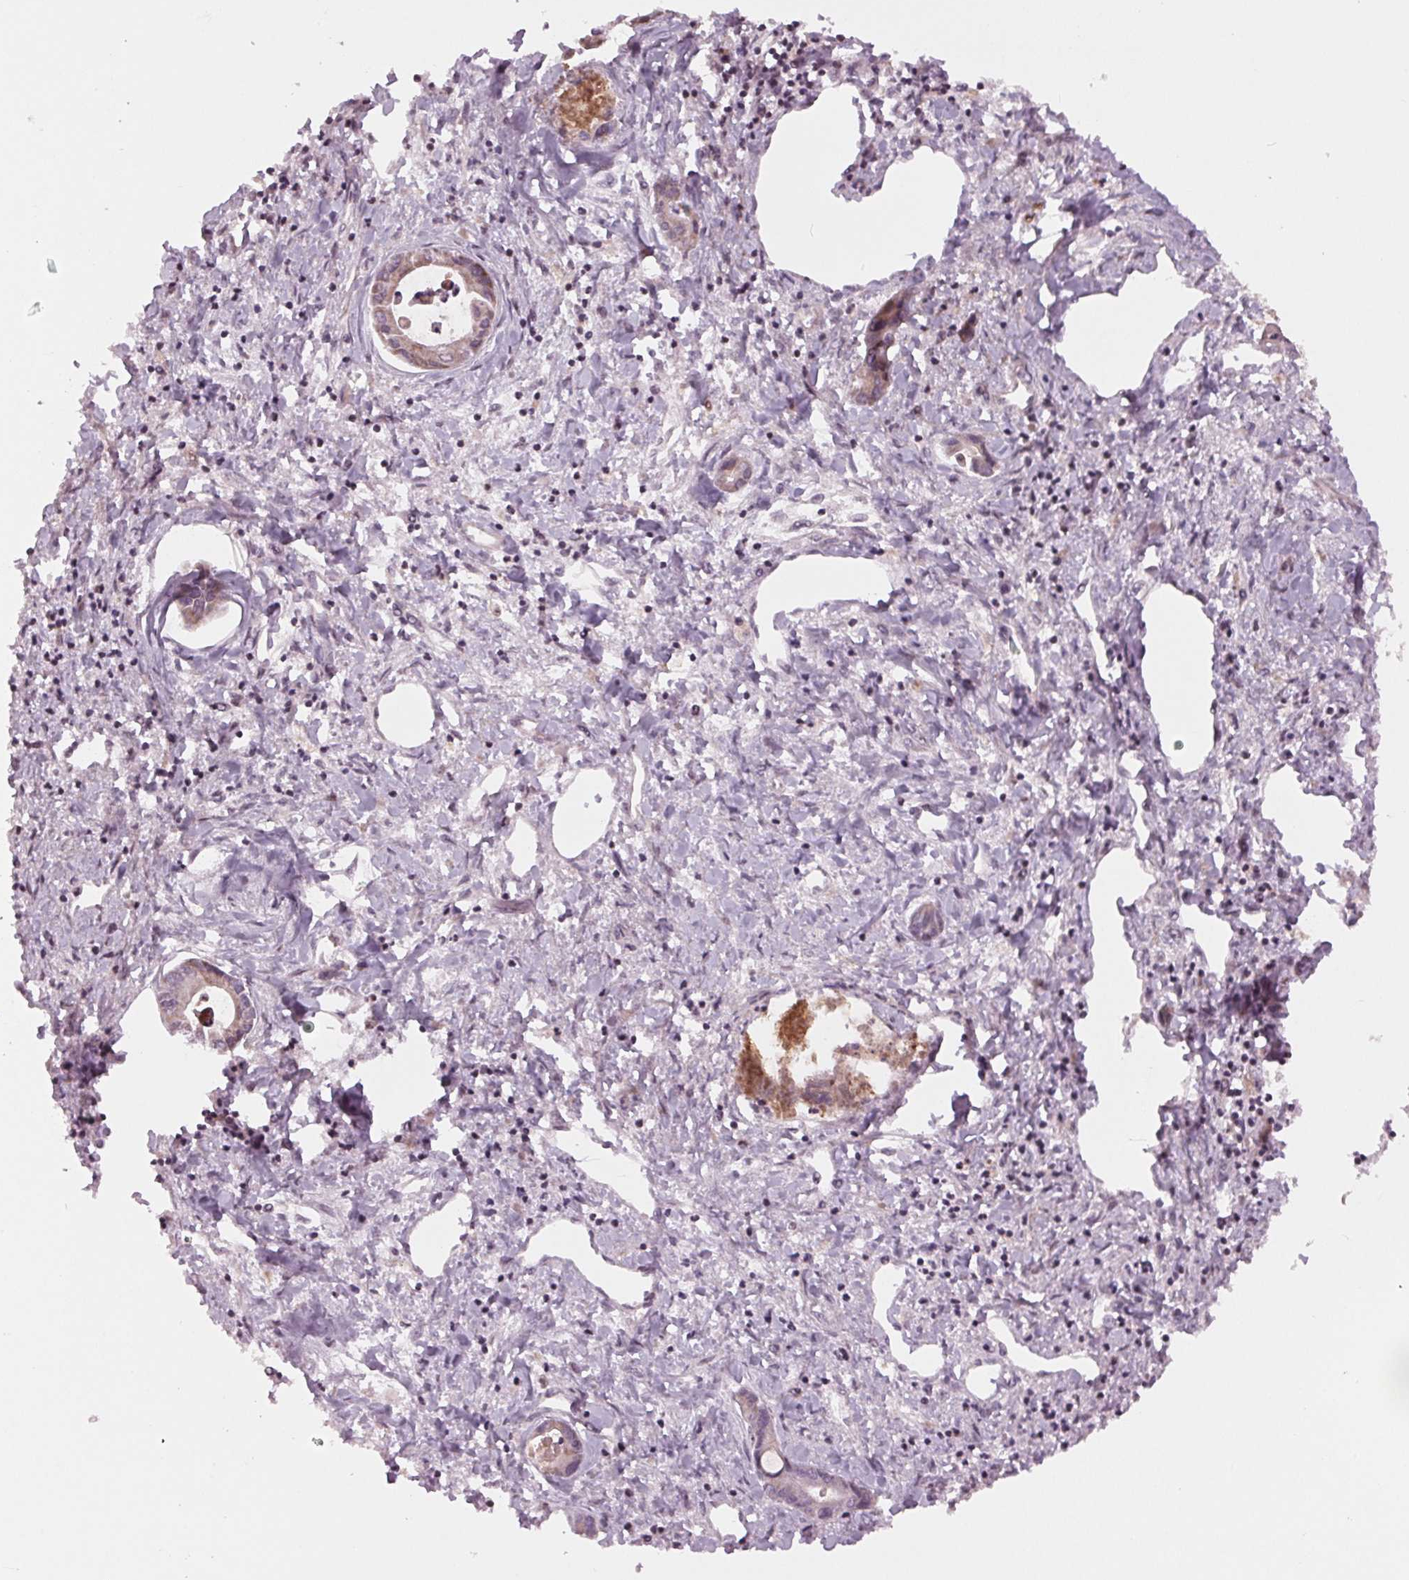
{"staining": {"intensity": "weak", "quantity": "<25%", "location": "cytoplasmic/membranous"}, "tissue": "liver cancer", "cell_type": "Tumor cells", "image_type": "cancer", "snomed": [{"axis": "morphology", "description": "Cholangiocarcinoma"}, {"axis": "topography", "description": "Liver"}], "caption": "High power microscopy photomicrograph of an IHC histopathology image of liver cancer, revealing no significant positivity in tumor cells.", "gene": "STAT3", "patient": {"sex": "male", "age": 66}}